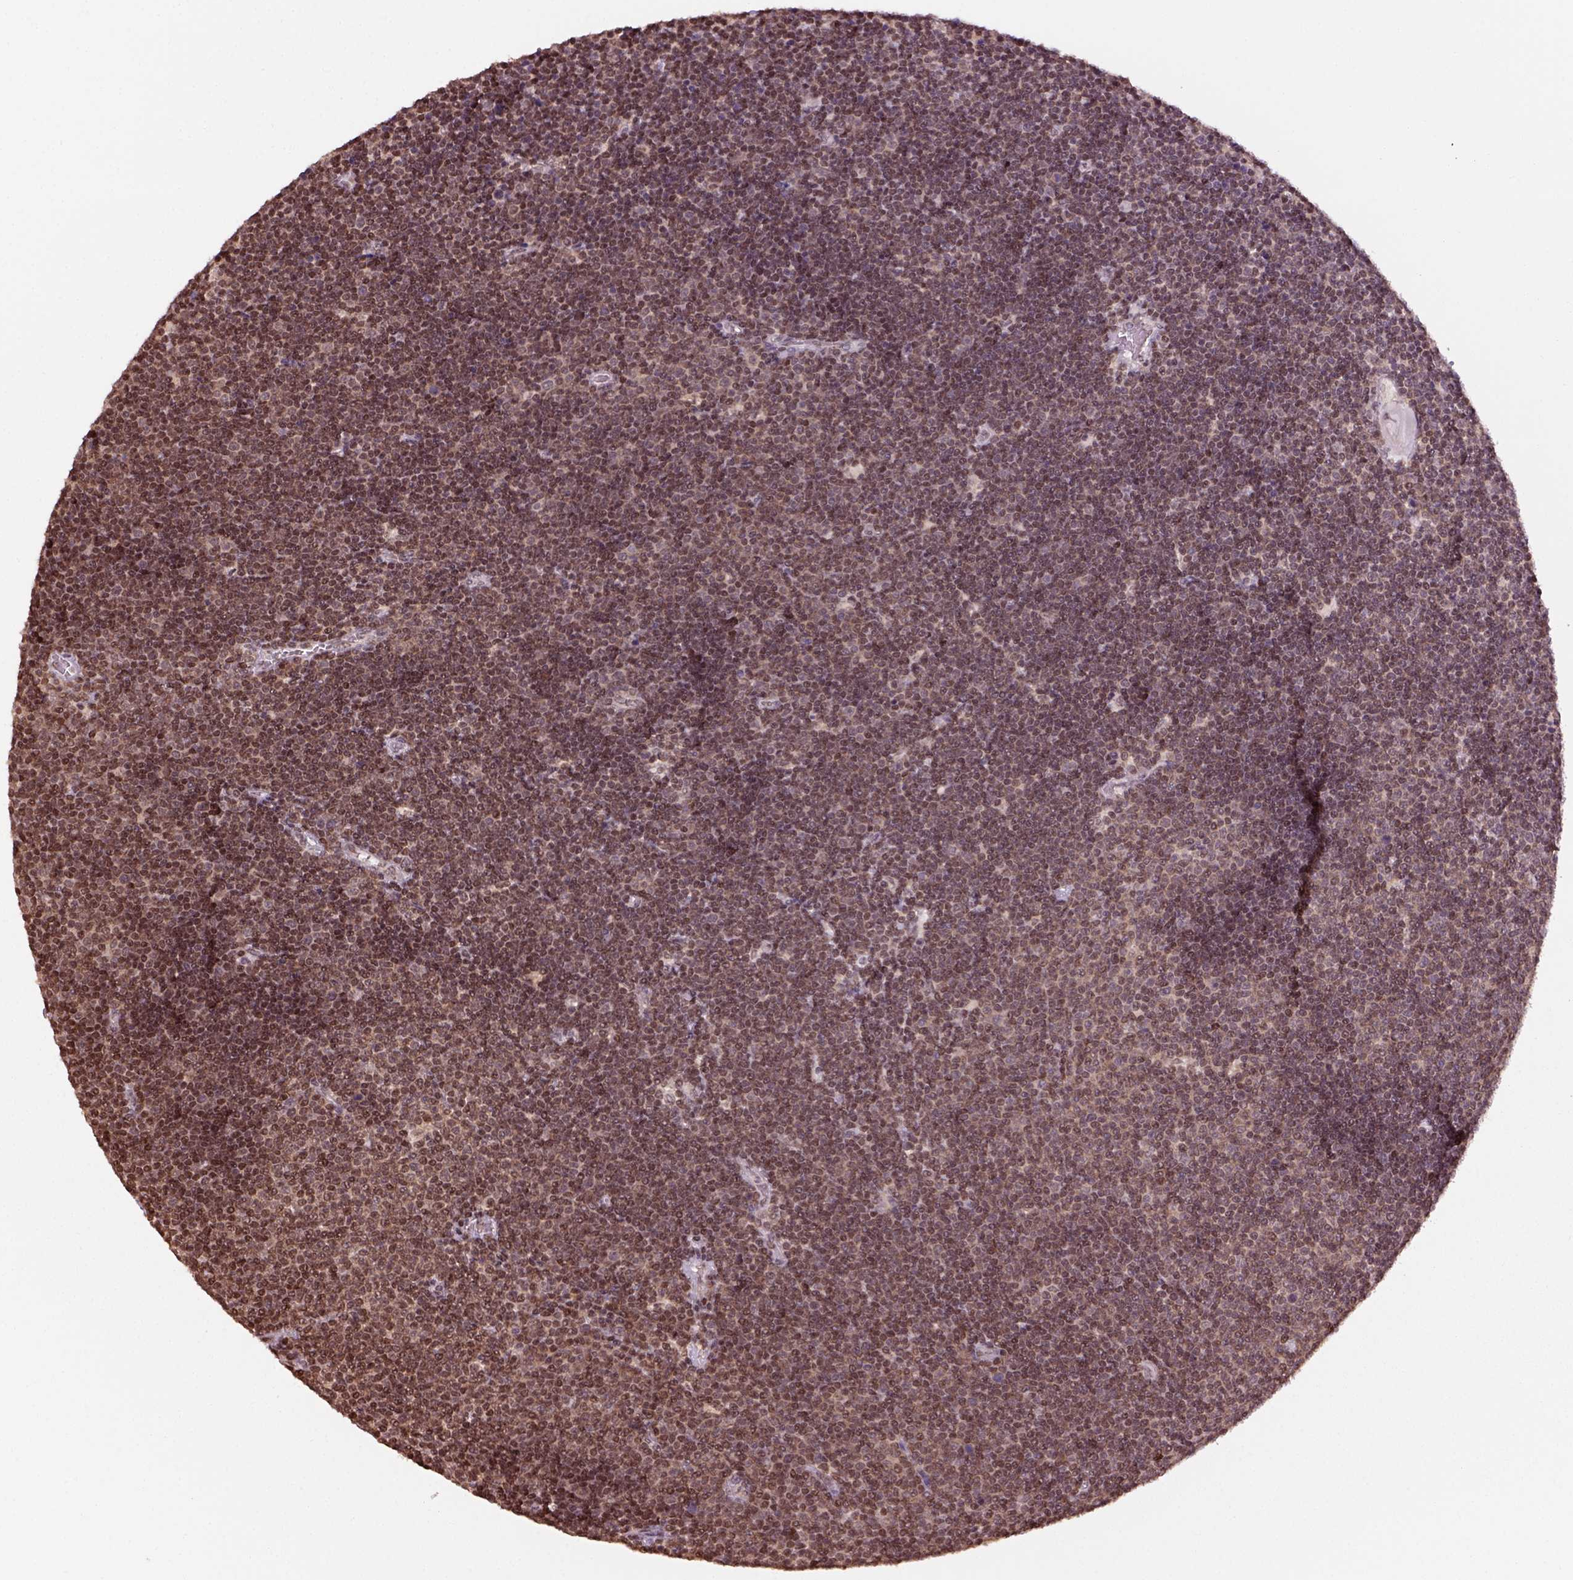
{"staining": {"intensity": "moderate", "quantity": ">75%", "location": "nuclear"}, "tissue": "lymphoma", "cell_type": "Tumor cells", "image_type": "cancer", "snomed": [{"axis": "morphology", "description": "Malignant lymphoma, non-Hodgkin's type, Low grade"}, {"axis": "topography", "description": "Brain"}], "caption": "Protein staining by IHC demonstrates moderate nuclear expression in about >75% of tumor cells in lymphoma.", "gene": "GOT1", "patient": {"sex": "female", "age": 66}}